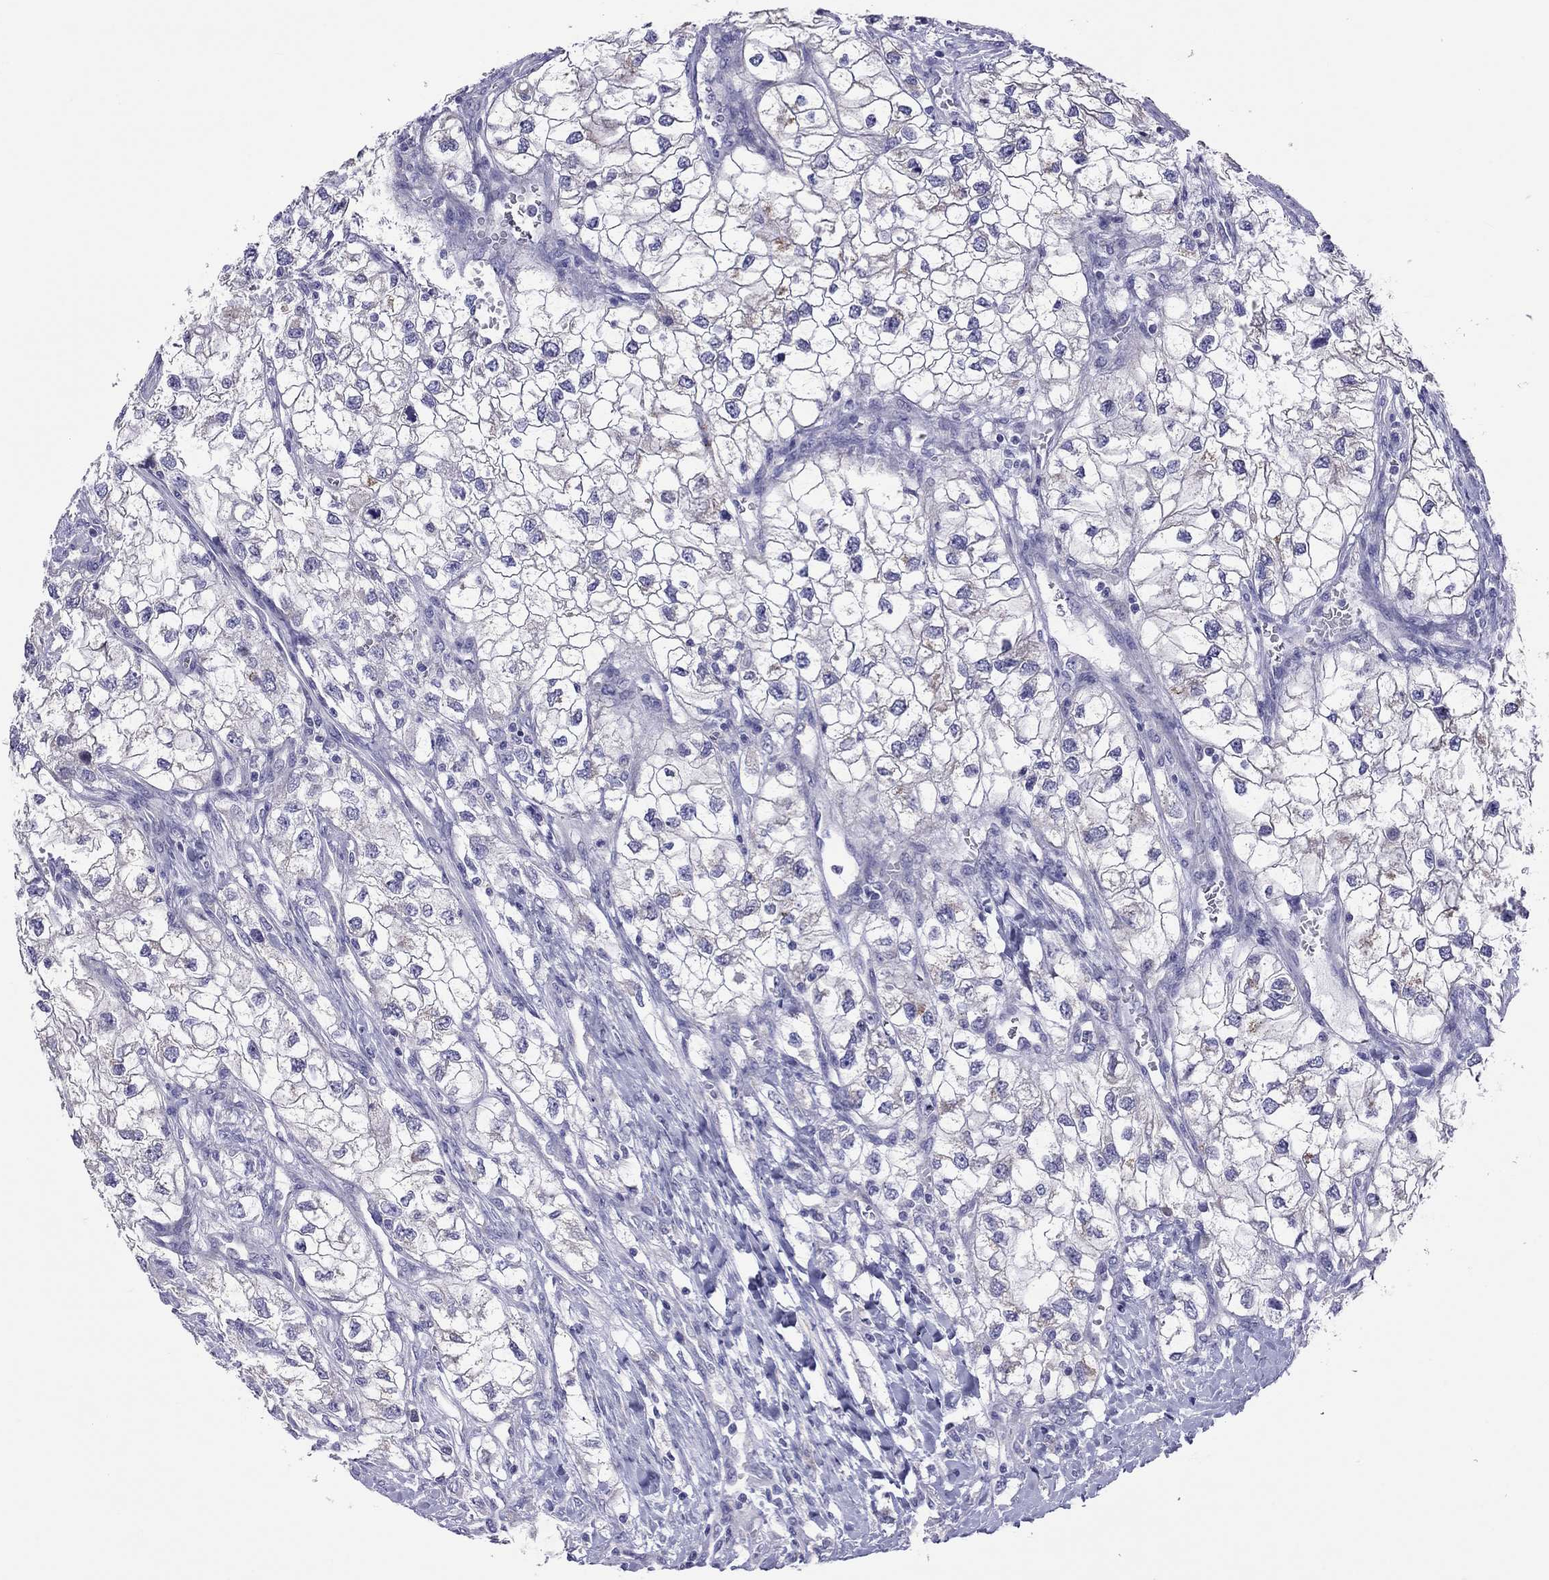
{"staining": {"intensity": "negative", "quantity": "none", "location": "none"}, "tissue": "renal cancer", "cell_type": "Tumor cells", "image_type": "cancer", "snomed": [{"axis": "morphology", "description": "Adenocarcinoma, NOS"}, {"axis": "topography", "description": "Kidney"}], "caption": "Tumor cells show no significant protein staining in renal cancer.", "gene": "COL9A1", "patient": {"sex": "male", "age": 59}}